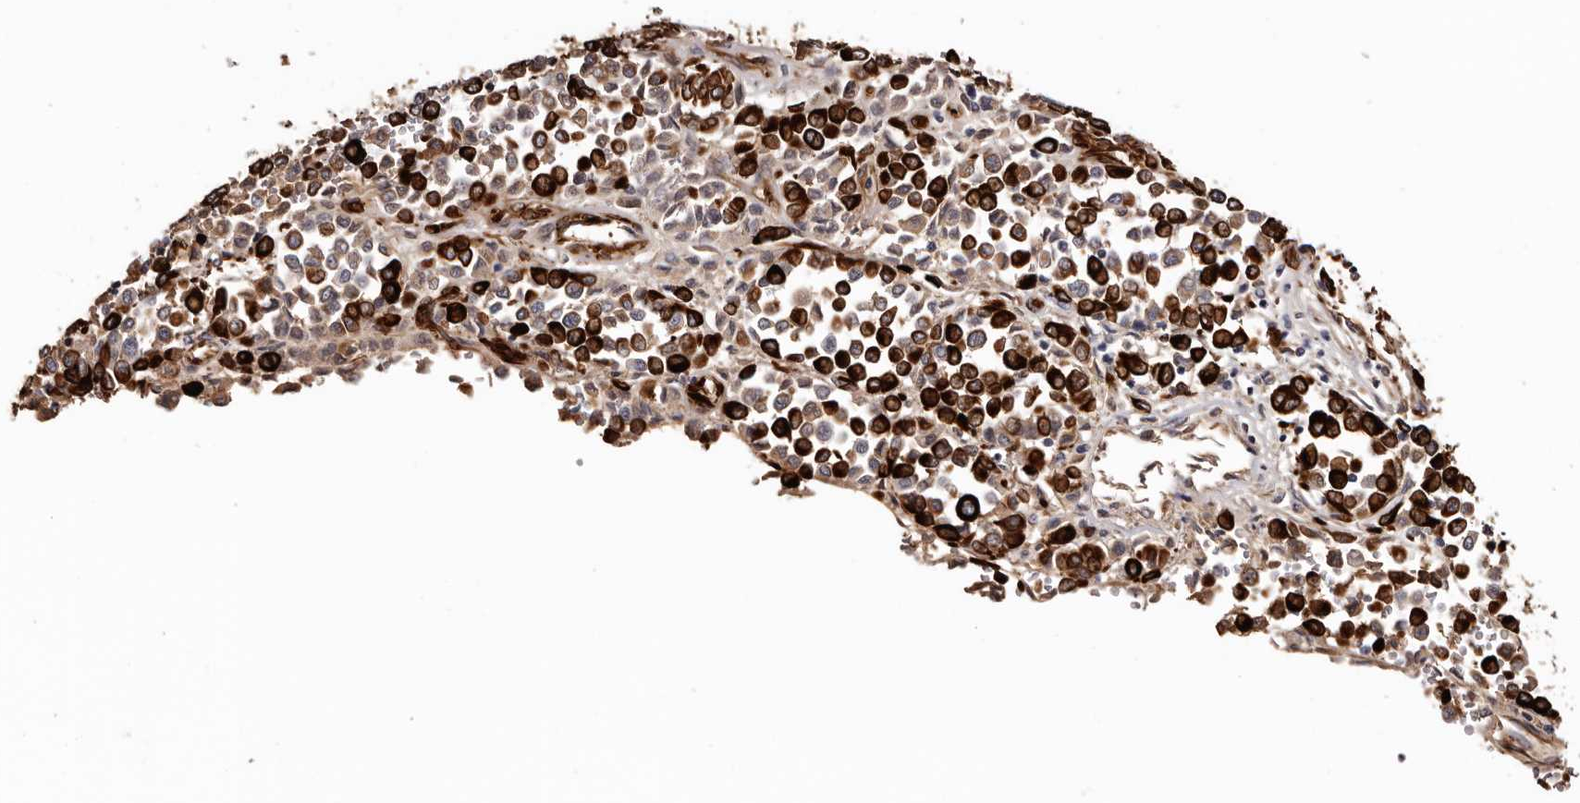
{"staining": {"intensity": "strong", "quantity": ">75%", "location": "cytoplasmic/membranous"}, "tissue": "melanoma", "cell_type": "Tumor cells", "image_type": "cancer", "snomed": [{"axis": "morphology", "description": "Malignant melanoma, Metastatic site"}, {"axis": "topography", "description": "Pancreas"}], "caption": "Immunohistochemistry (IHC) histopathology image of neoplastic tissue: human malignant melanoma (metastatic site) stained using IHC demonstrates high levels of strong protein expression localized specifically in the cytoplasmic/membranous of tumor cells, appearing as a cytoplasmic/membranous brown color.", "gene": "ZNF557", "patient": {"sex": "female", "age": 30}}